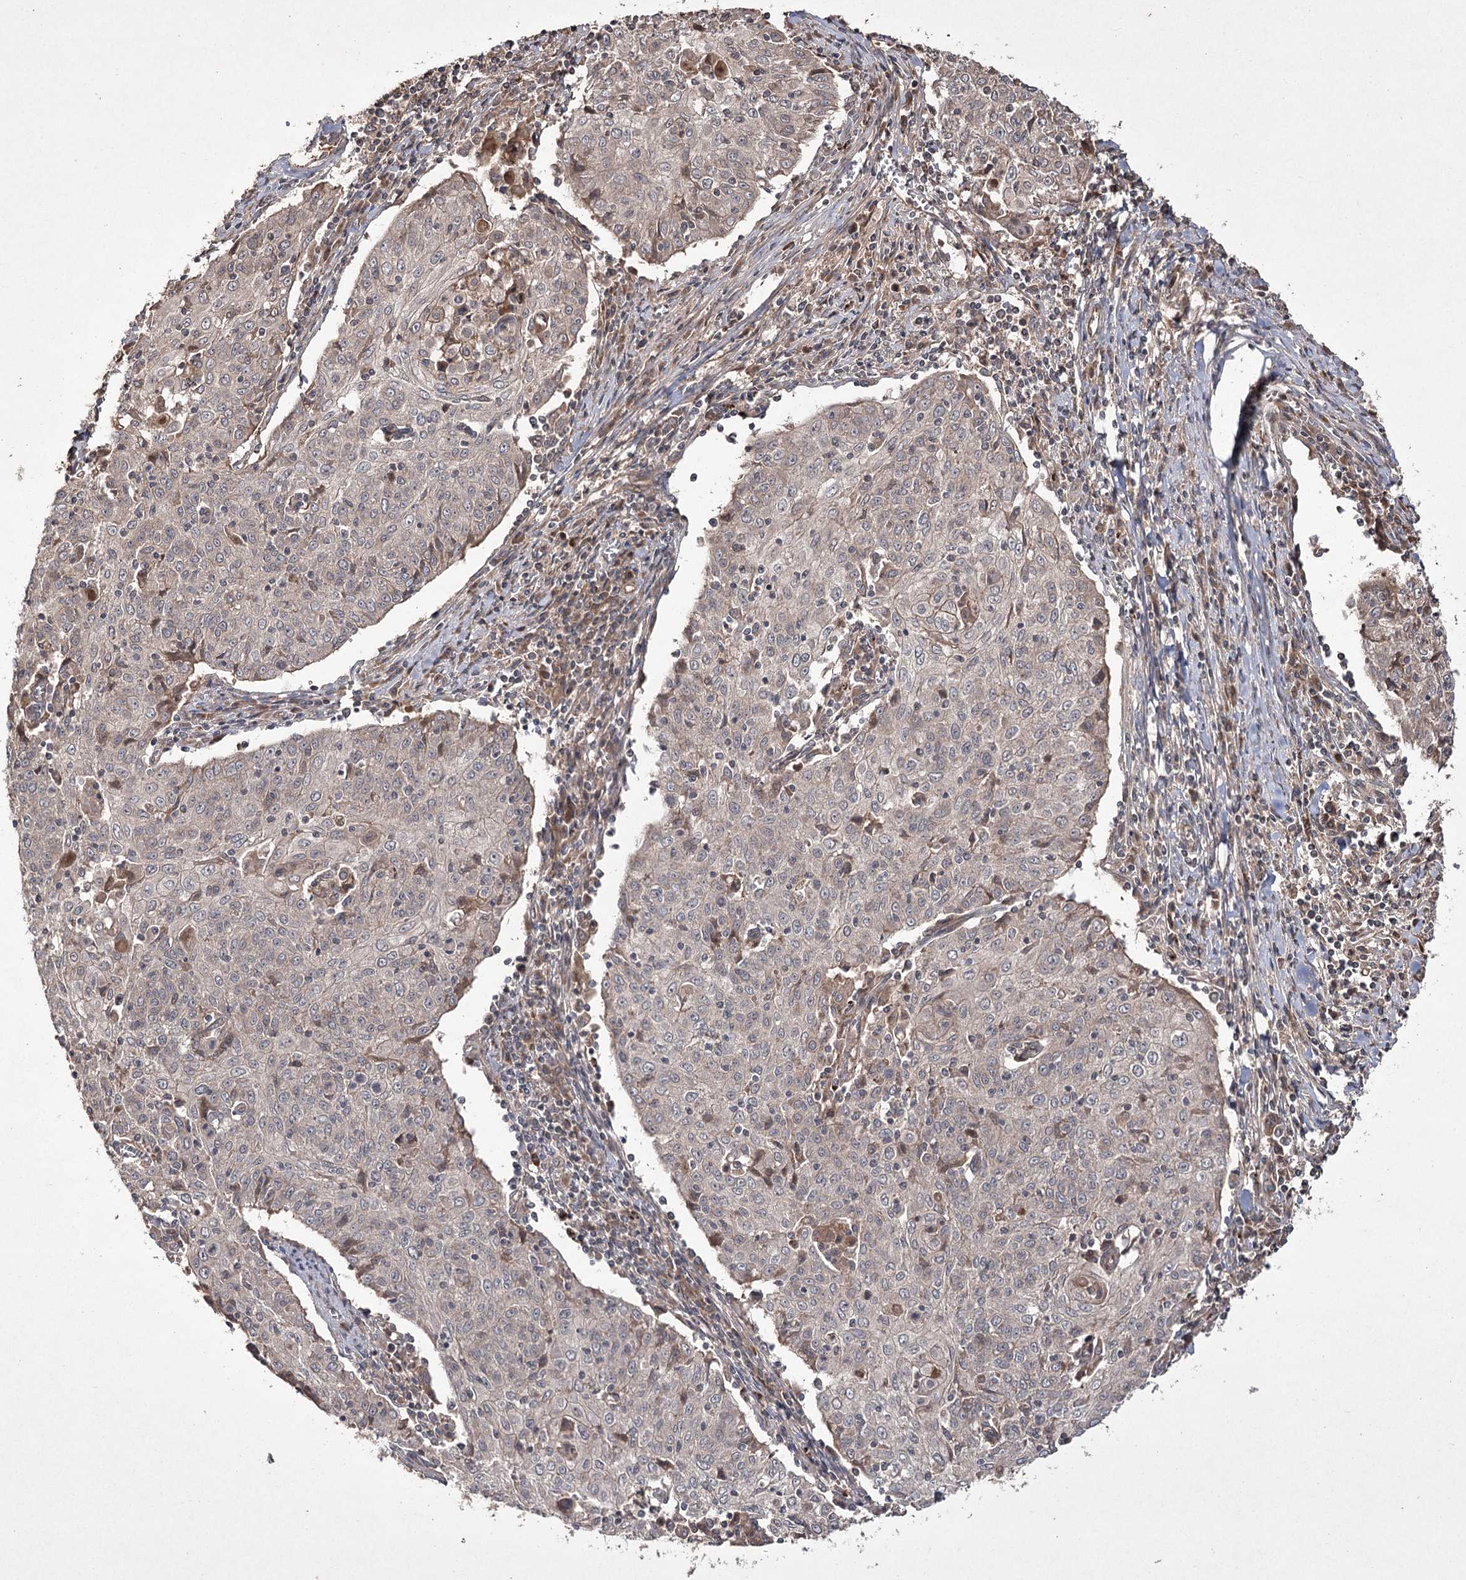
{"staining": {"intensity": "weak", "quantity": "<25%", "location": "cytoplasmic/membranous"}, "tissue": "cervical cancer", "cell_type": "Tumor cells", "image_type": "cancer", "snomed": [{"axis": "morphology", "description": "Squamous cell carcinoma, NOS"}, {"axis": "topography", "description": "Cervix"}], "caption": "A photomicrograph of human cervical cancer is negative for staining in tumor cells.", "gene": "FANCL", "patient": {"sex": "female", "age": 48}}